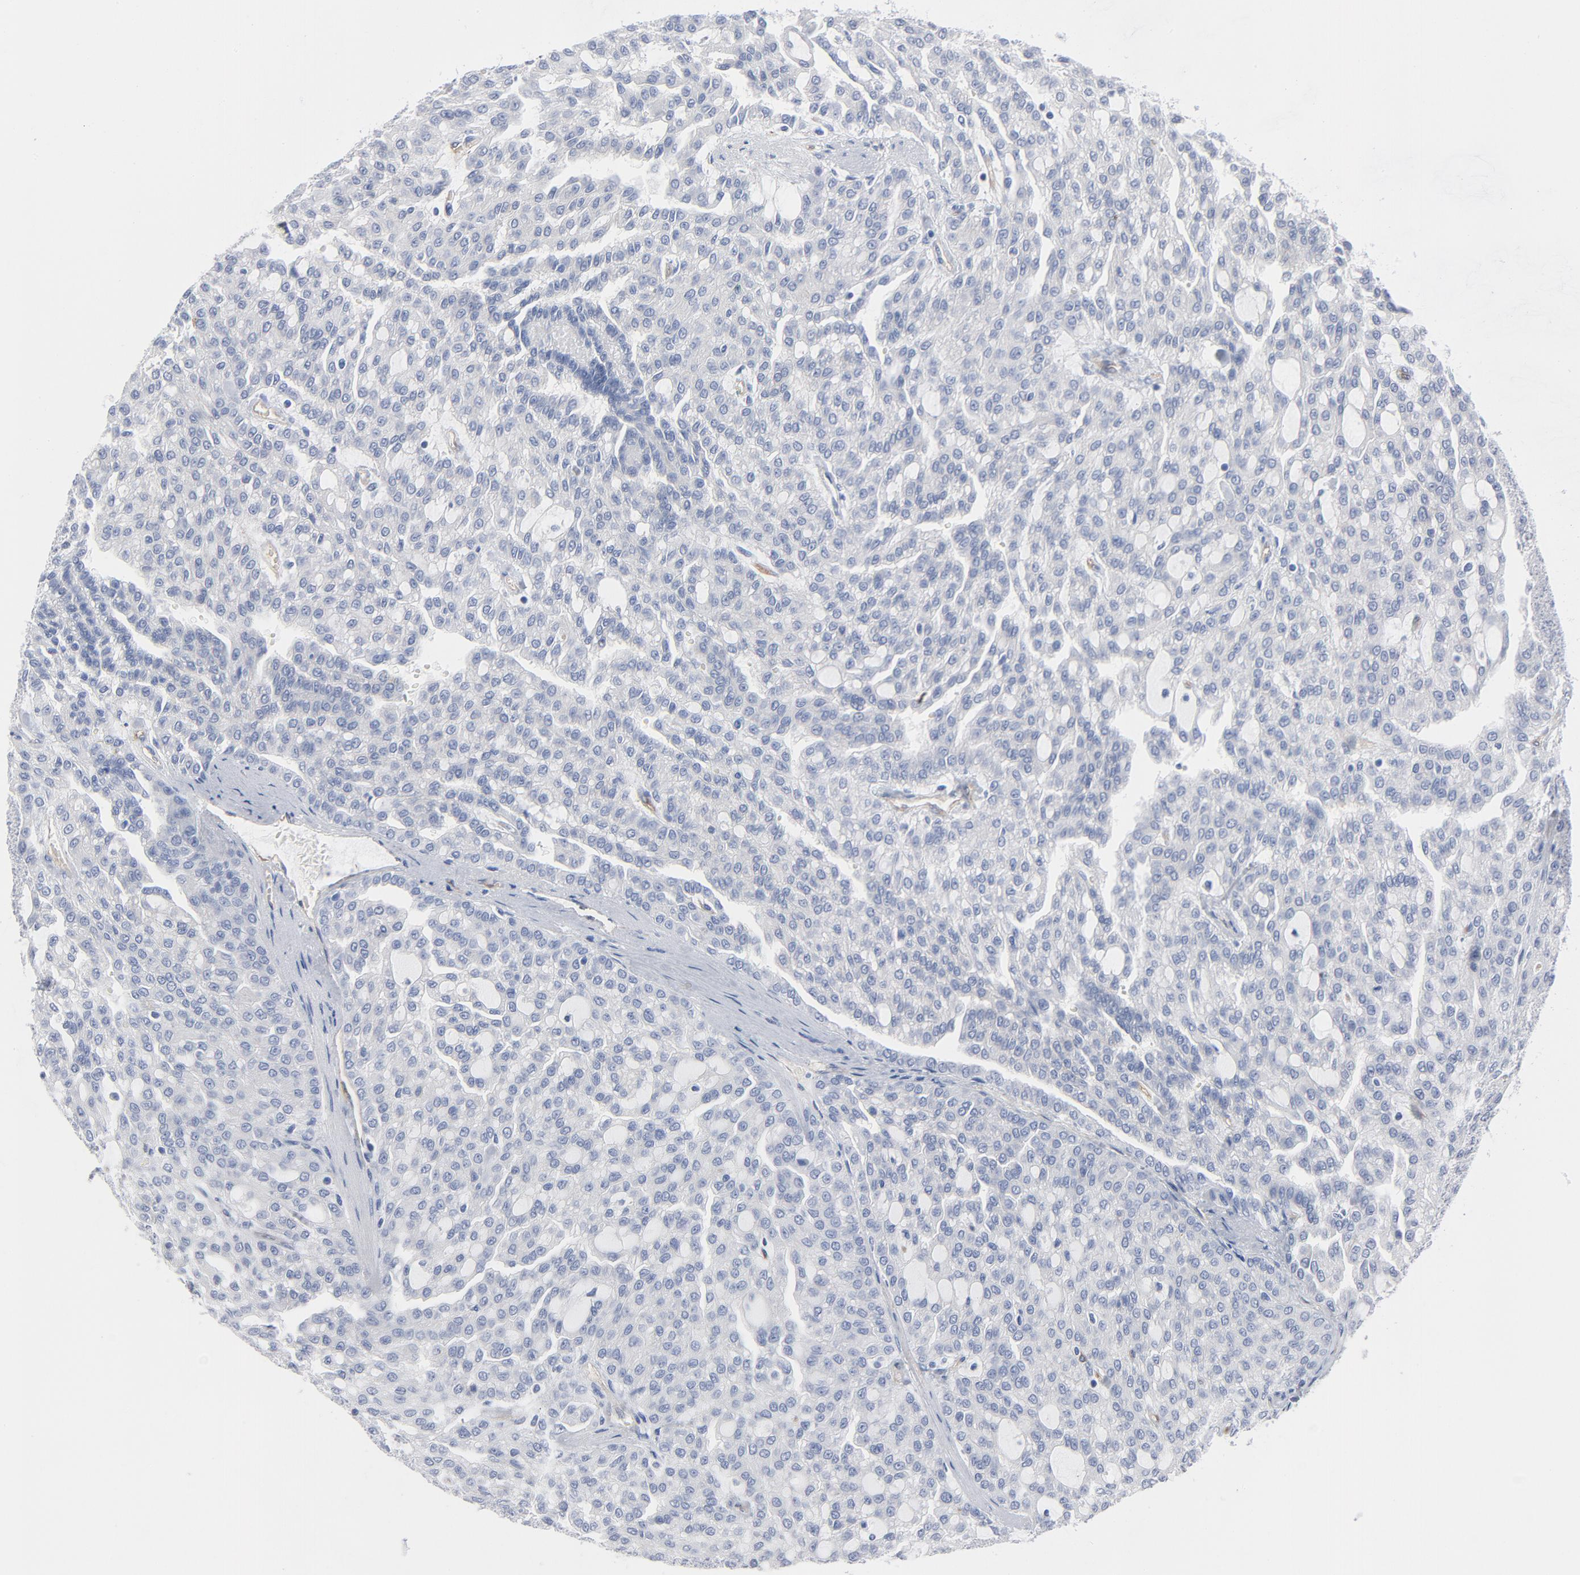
{"staining": {"intensity": "negative", "quantity": "none", "location": "none"}, "tissue": "renal cancer", "cell_type": "Tumor cells", "image_type": "cancer", "snomed": [{"axis": "morphology", "description": "Adenocarcinoma, NOS"}, {"axis": "topography", "description": "Kidney"}], "caption": "High power microscopy histopathology image of an immunohistochemistry (IHC) image of adenocarcinoma (renal), revealing no significant positivity in tumor cells. (Brightfield microscopy of DAB (3,3'-diaminobenzidine) immunohistochemistry at high magnification).", "gene": "SHANK3", "patient": {"sex": "male", "age": 63}}